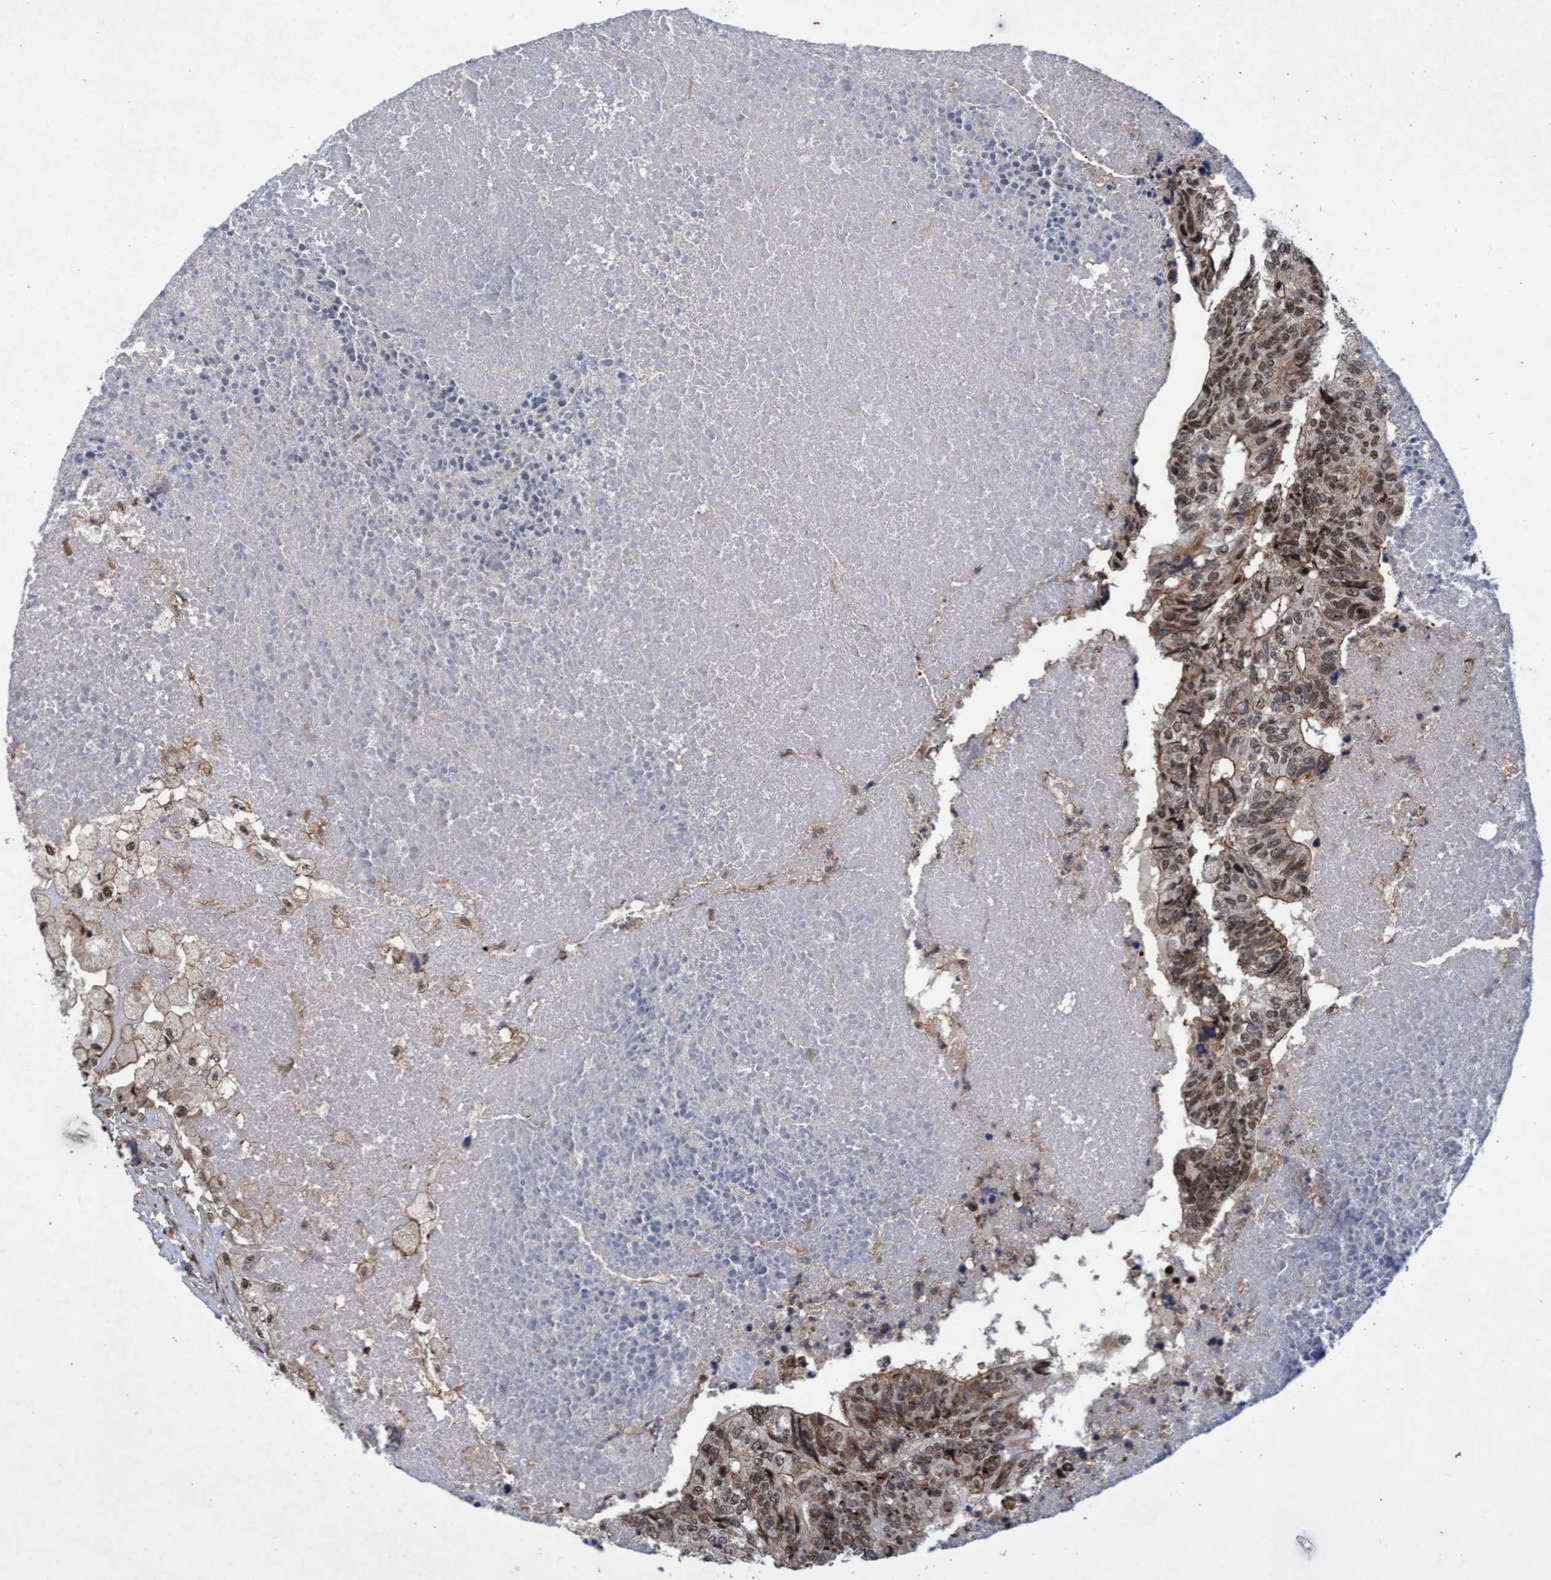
{"staining": {"intensity": "moderate", "quantity": ">75%", "location": "nuclear"}, "tissue": "colorectal cancer", "cell_type": "Tumor cells", "image_type": "cancer", "snomed": [{"axis": "morphology", "description": "Adenocarcinoma, NOS"}, {"axis": "topography", "description": "Colon"}], "caption": "Immunohistochemistry staining of colorectal adenocarcinoma, which reveals medium levels of moderate nuclear positivity in about >75% of tumor cells indicating moderate nuclear protein expression. The staining was performed using DAB (3,3'-diaminobenzidine) (brown) for protein detection and nuclei were counterstained in hematoxylin (blue).", "gene": "GTF2F1", "patient": {"sex": "female", "age": 67}}